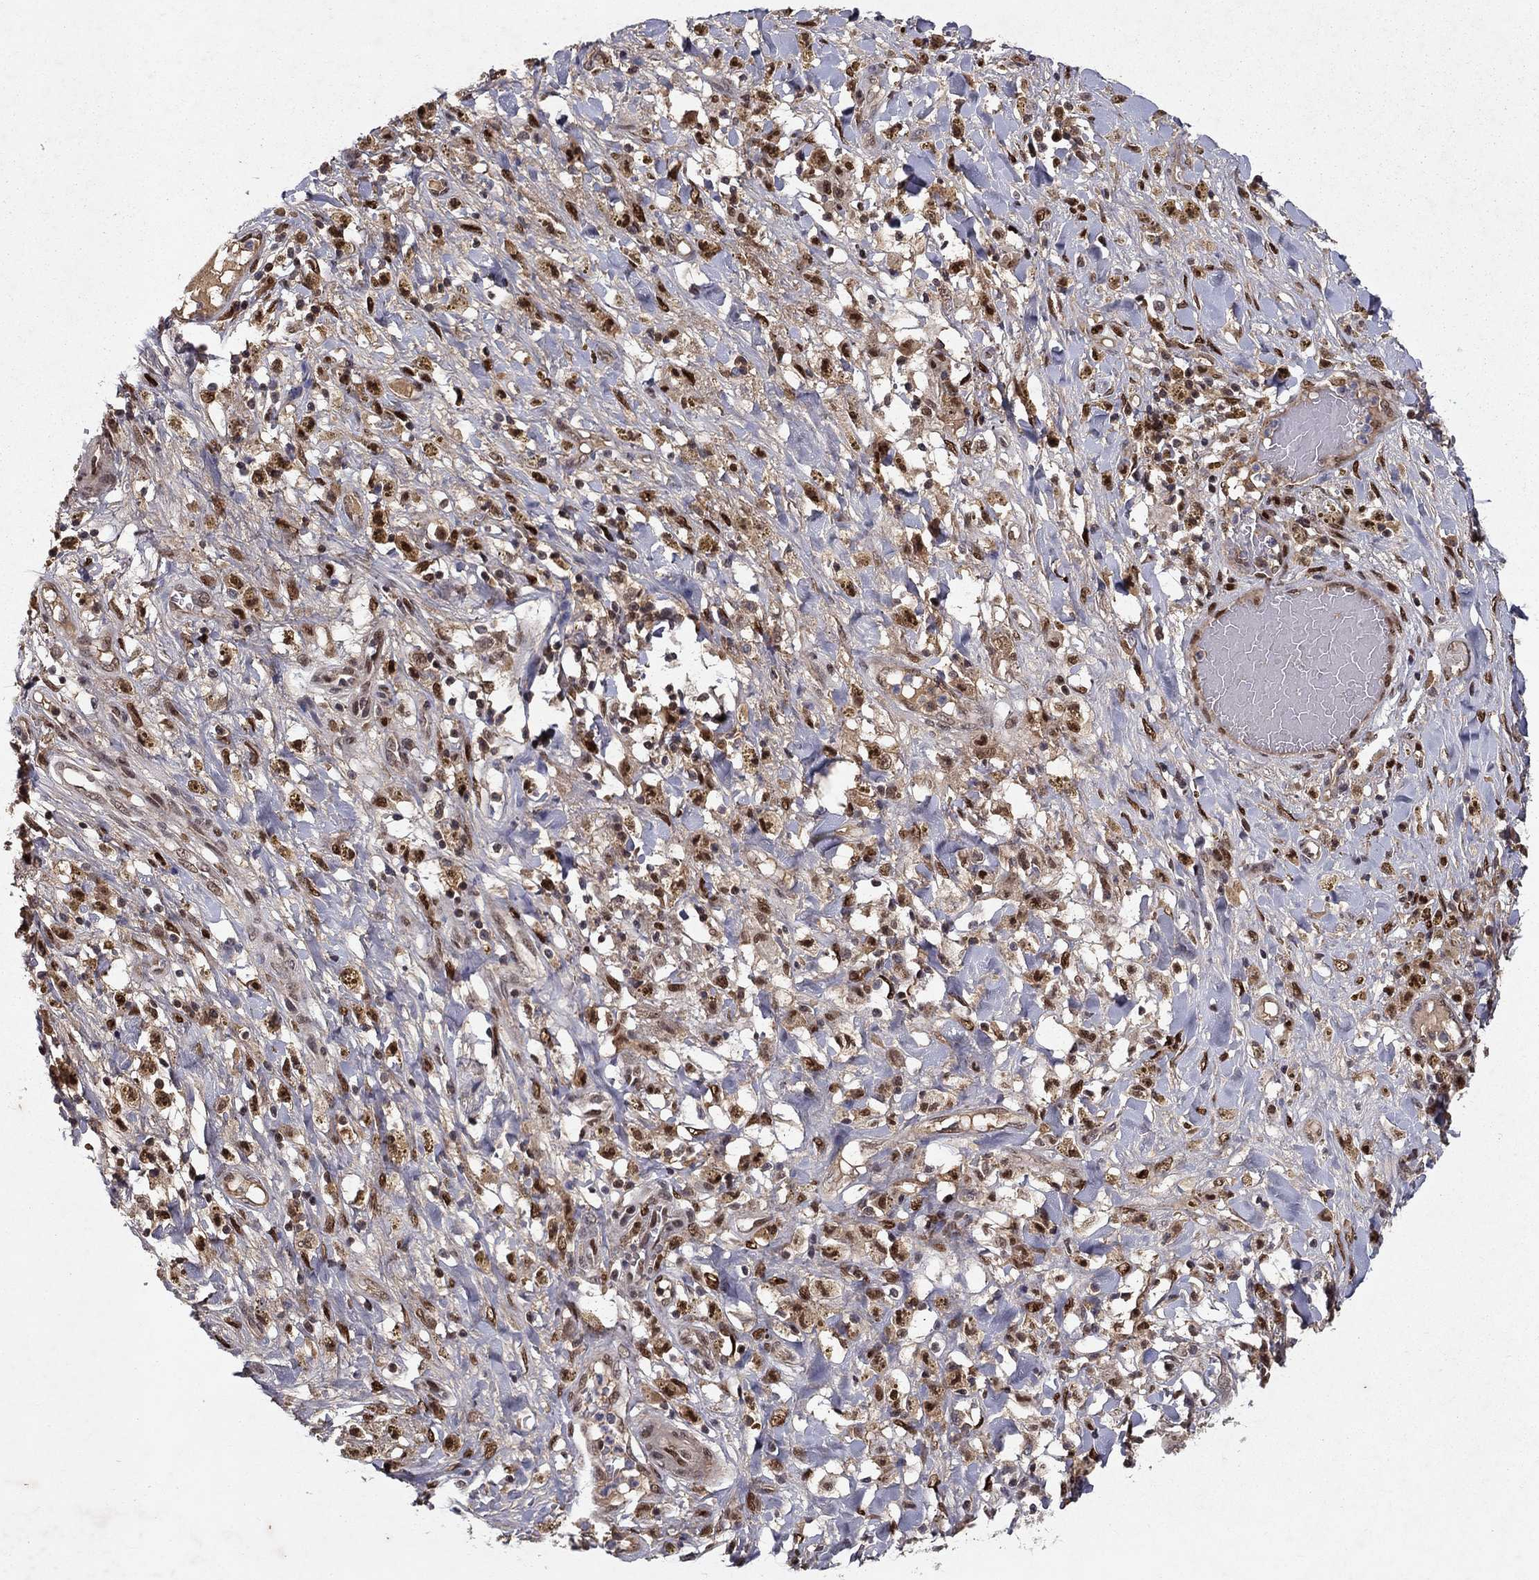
{"staining": {"intensity": "strong", "quantity": ">75%", "location": "nuclear"}, "tissue": "melanoma", "cell_type": "Tumor cells", "image_type": "cancer", "snomed": [{"axis": "morphology", "description": "Malignant melanoma, NOS"}, {"axis": "topography", "description": "Skin"}], "caption": "A photomicrograph showing strong nuclear expression in about >75% of tumor cells in melanoma, as visualized by brown immunohistochemical staining.", "gene": "CRTC1", "patient": {"sex": "female", "age": 91}}